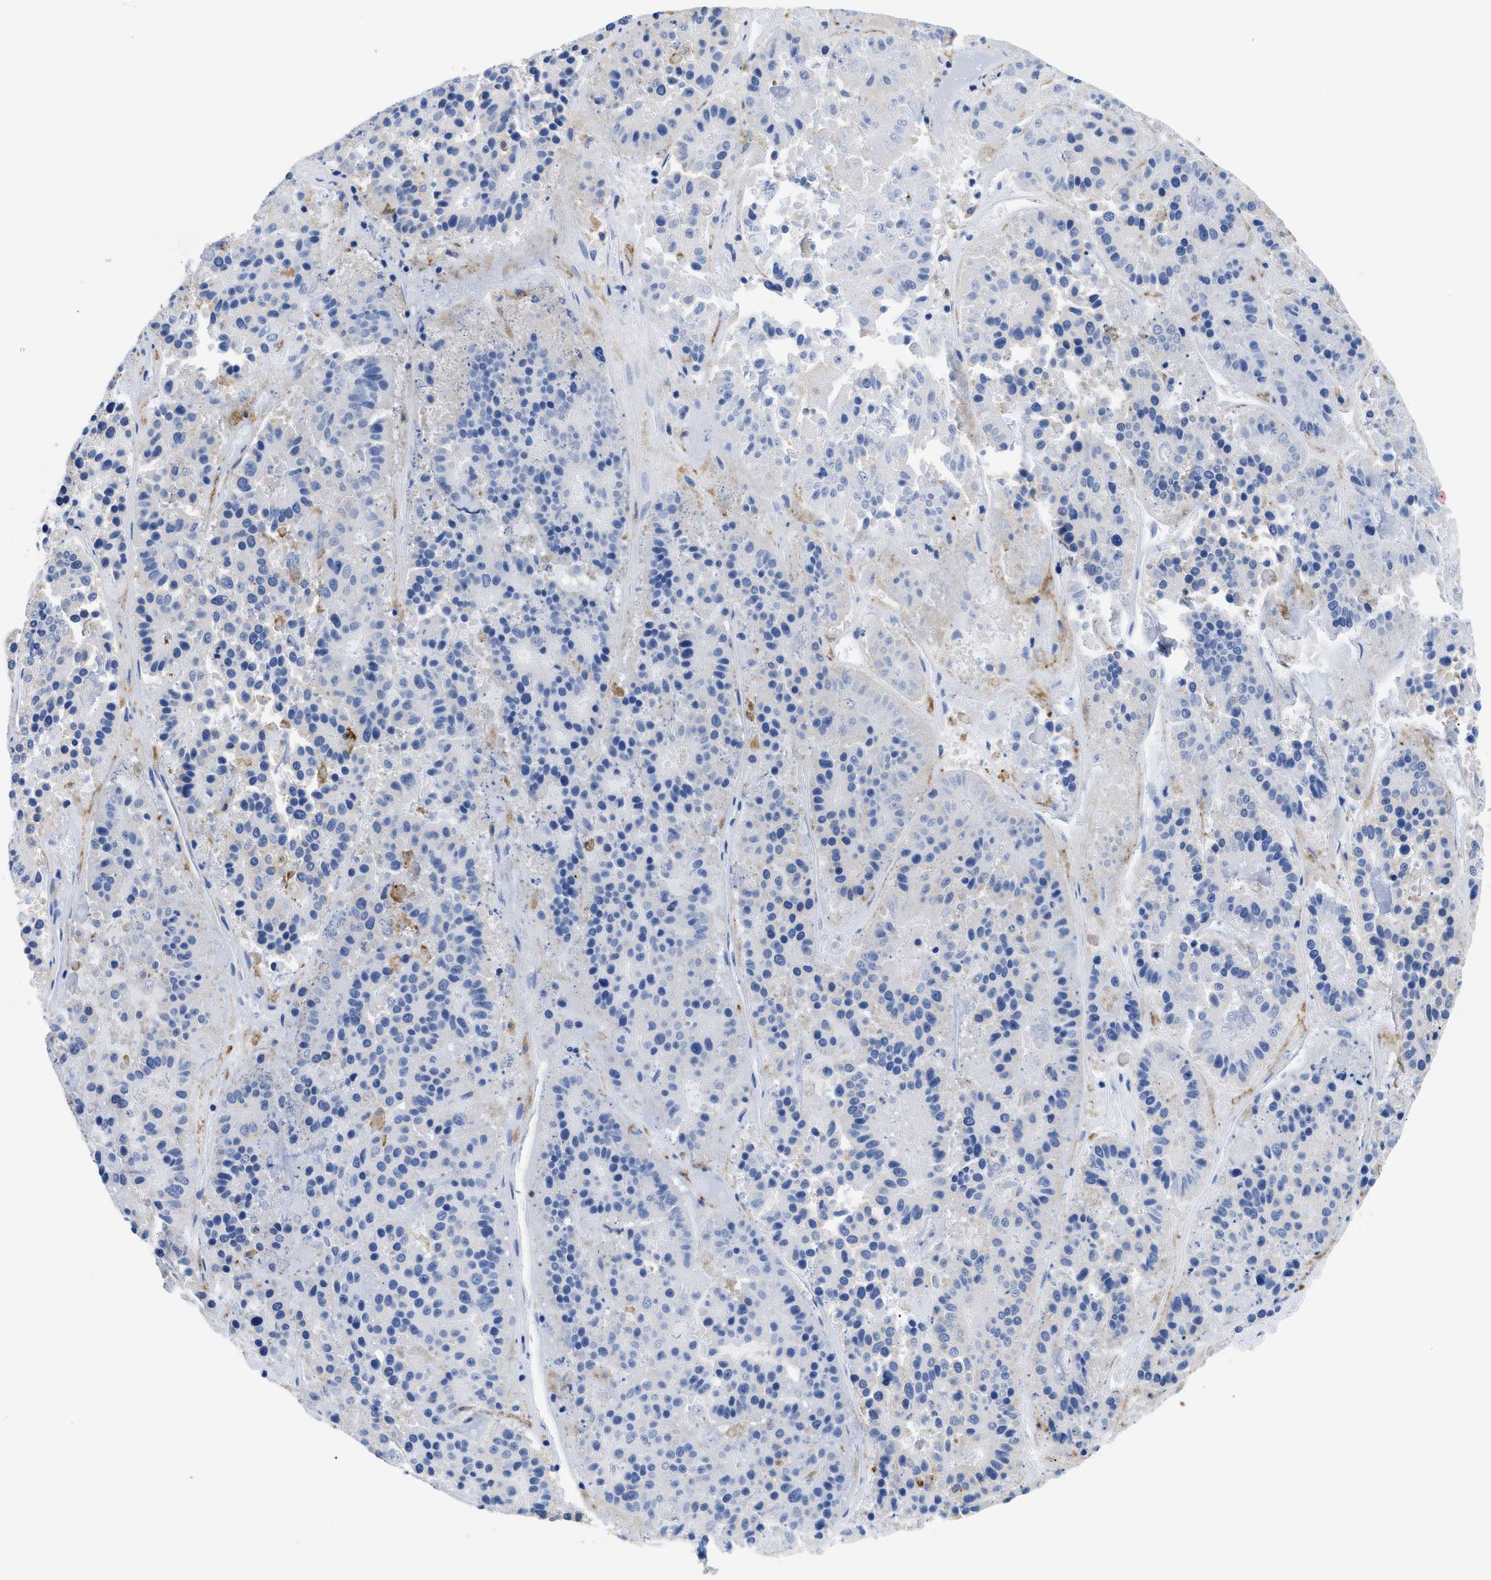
{"staining": {"intensity": "negative", "quantity": "none", "location": "none"}, "tissue": "pancreatic cancer", "cell_type": "Tumor cells", "image_type": "cancer", "snomed": [{"axis": "morphology", "description": "Adenocarcinoma, NOS"}, {"axis": "topography", "description": "Pancreas"}], "caption": "IHC photomicrograph of pancreatic cancer stained for a protein (brown), which exhibits no positivity in tumor cells.", "gene": "HLA-DPA1", "patient": {"sex": "male", "age": 50}}